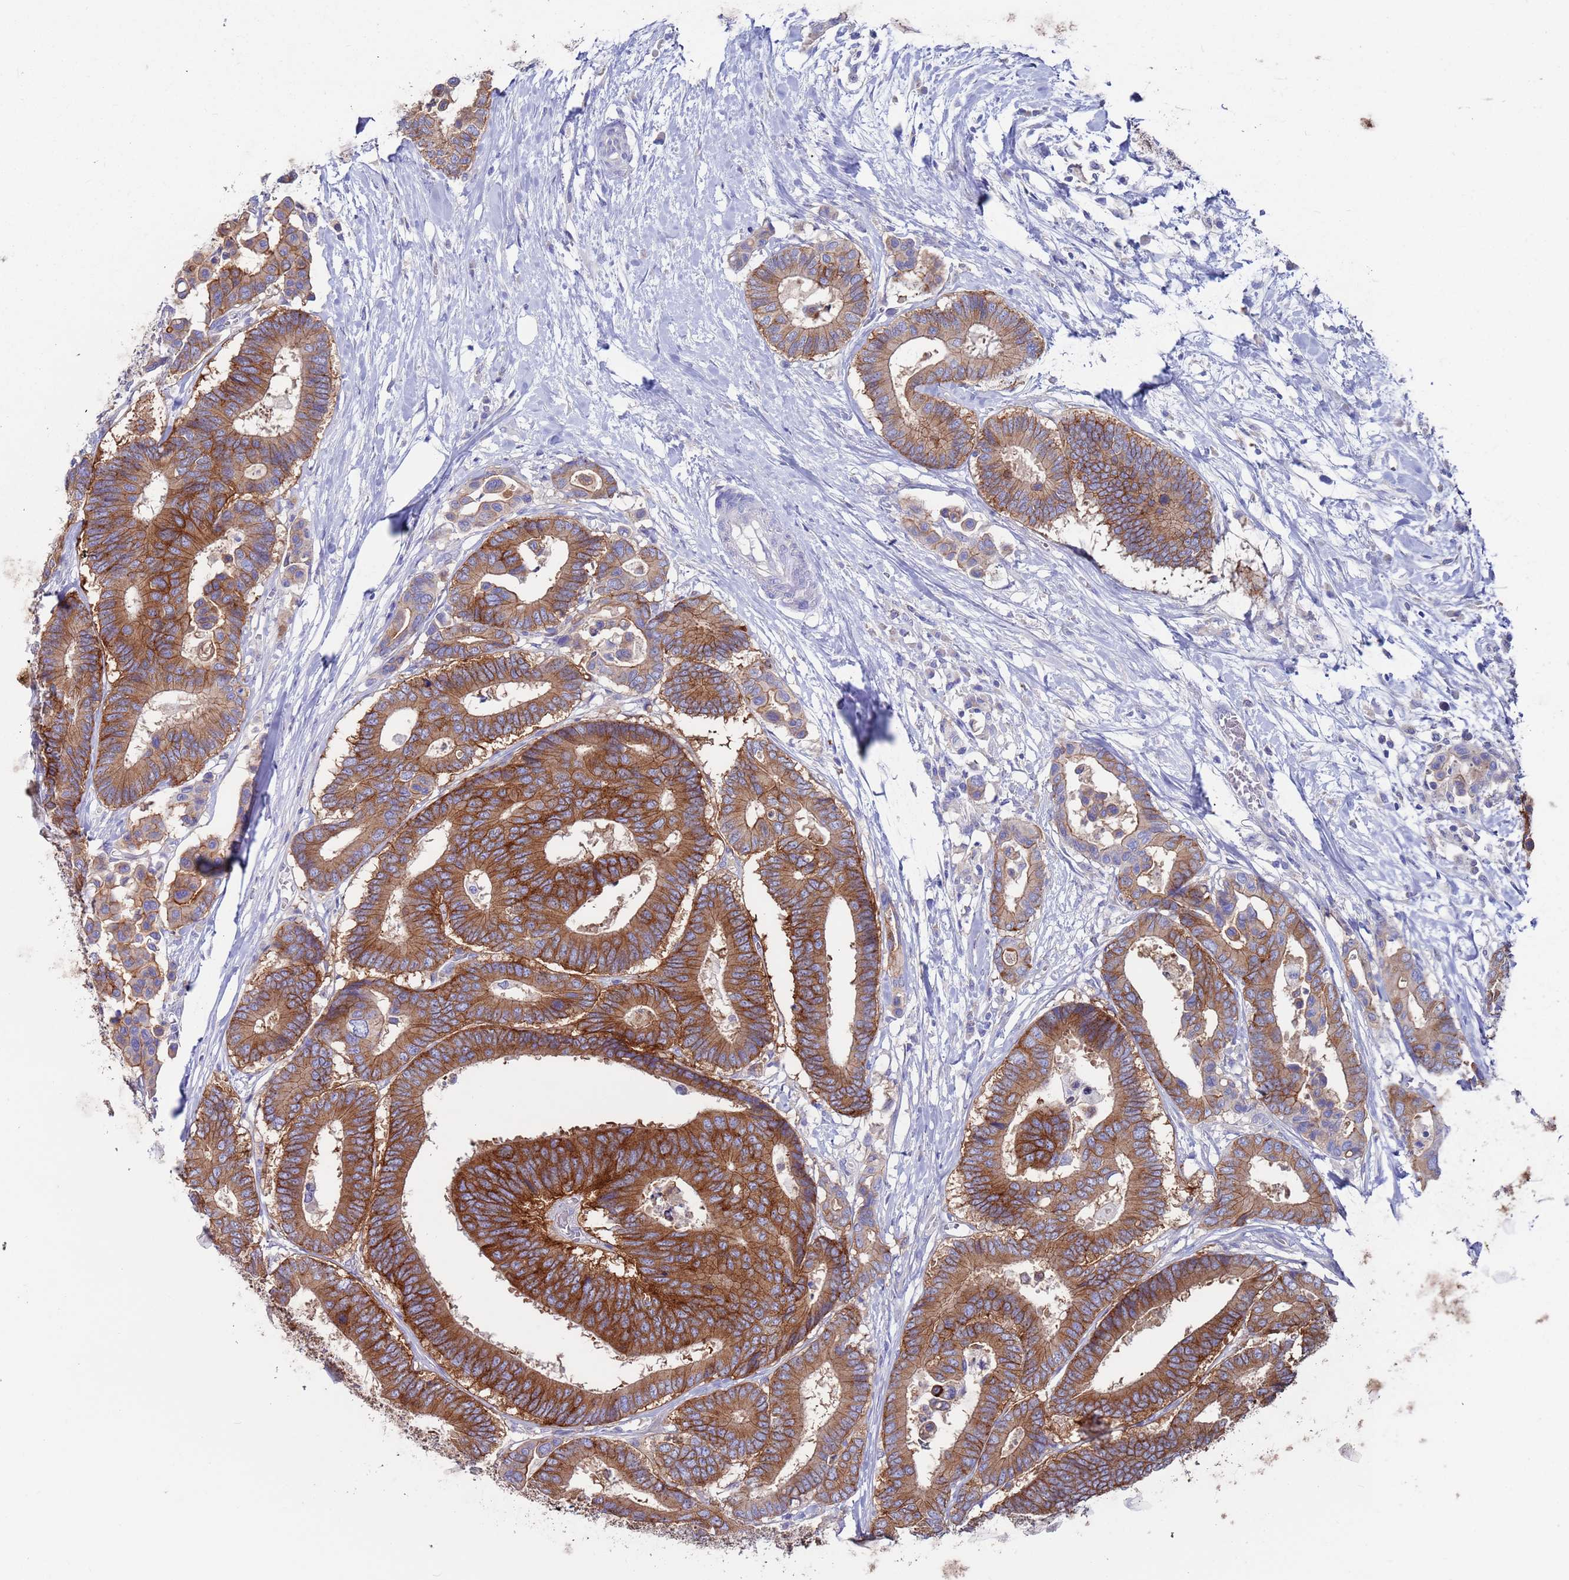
{"staining": {"intensity": "strong", "quantity": ">75%", "location": "cytoplasmic/membranous"}, "tissue": "colorectal cancer", "cell_type": "Tumor cells", "image_type": "cancer", "snomed": [{"axis": "morphology", "description": "Normal tissue, NOS"}, {"axis": "morphology", "description": "Adenocarcinoma, NOS"}, {"axis": "topography", "description": "Colon"}], "caption": "Immunohistochemical staining of human adenocarcinoma (colorectal) demonstrates high levels of strong cytoplasmic/membranous positivity in about >75% of tumor cells. The staining is performed using DAB brown chromogen to label protein expression. The nuclei are counter-stained blue using hematoxylin.", "gene": "KRTCAP3", "patient": {"sex": "male", "age": 82}}